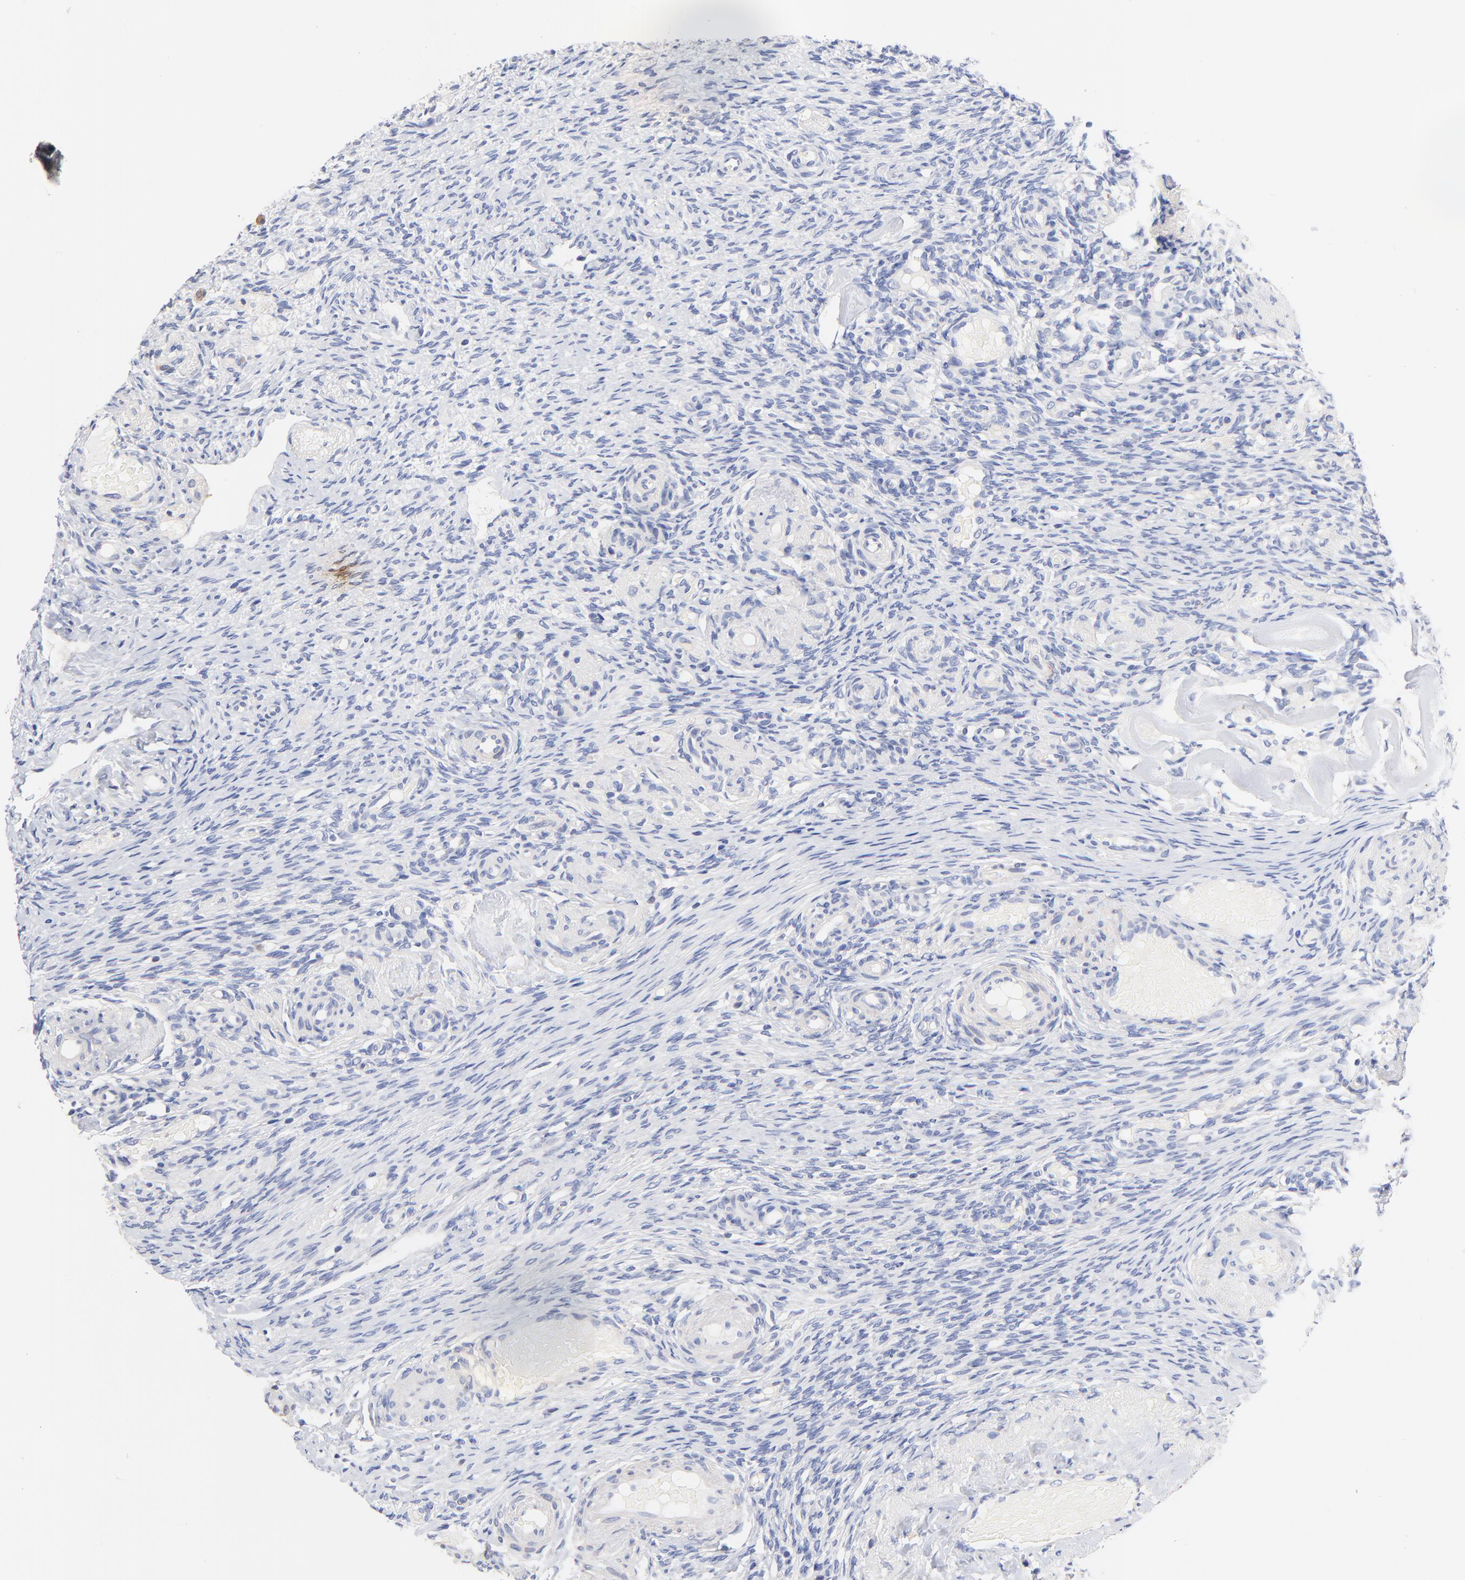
{"staining": {"intensity": "negative", "quantity": "none", "location": "none"}, "tissue": "ovary", "cell_type": "Follicle cells", "image_type": "normal", "snomed": [{"axis": "morphology", "description": "Normal tissue, NOS"}, {"axis": "topography", "description": "Ovary"}], "caption": "This image is of unremarkable ovary stained with IHC to label a protein in brown with the nuclei are counter-stained blue. There is no staining in follicle cells. (DAB (3,3'-diaminobenzidine) immunohistochemistry (IHC) with hematoxylin counter stain).", "gene": "TWNK", "patient": {"sex": "female", "age": 60}}